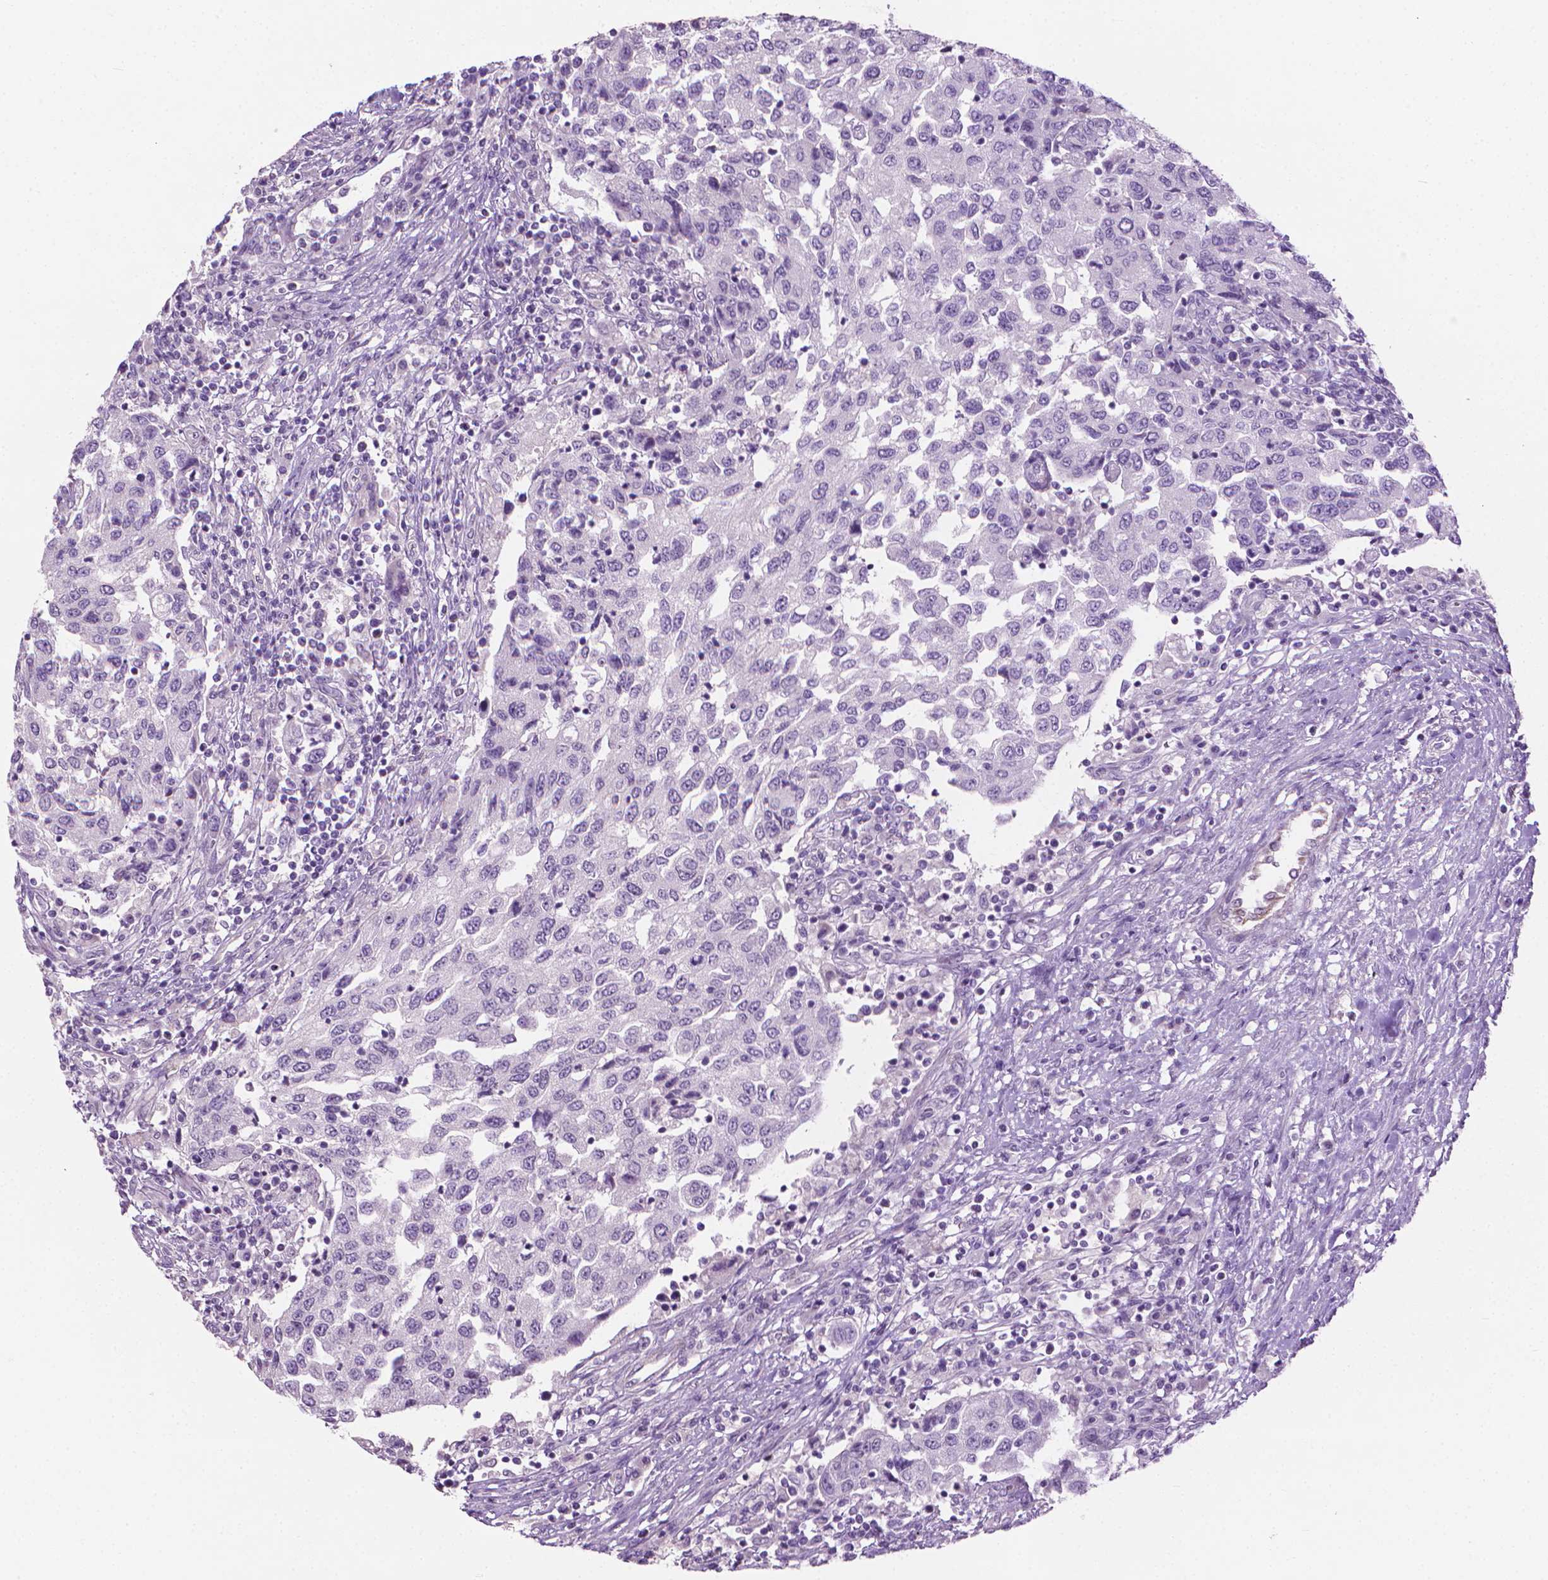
{"staining": {"intensity": "negative", "quantity": "none", "location": "none"}, "tissue": "urothelial cancer", "cell_type": "Tumor cells", "image_type": "cancer", "snomed": [{"axis": "morphology", "description": "Urothelial carcinoma, High grade"}, {"axis": "topography", "description": "Urinary bladder"}], "caption": "Immunohistochemistry (IHC) histopathology image of human high-grade urothelial carcinoma stained for a protein (brown), which displays no positivity in tumor cells. (Brightfield microscopy of DAB immunohistochemistry (IHC) at high magnification).", "gene": "KRT73", "patient": {"sex": "female", "age": 78}}